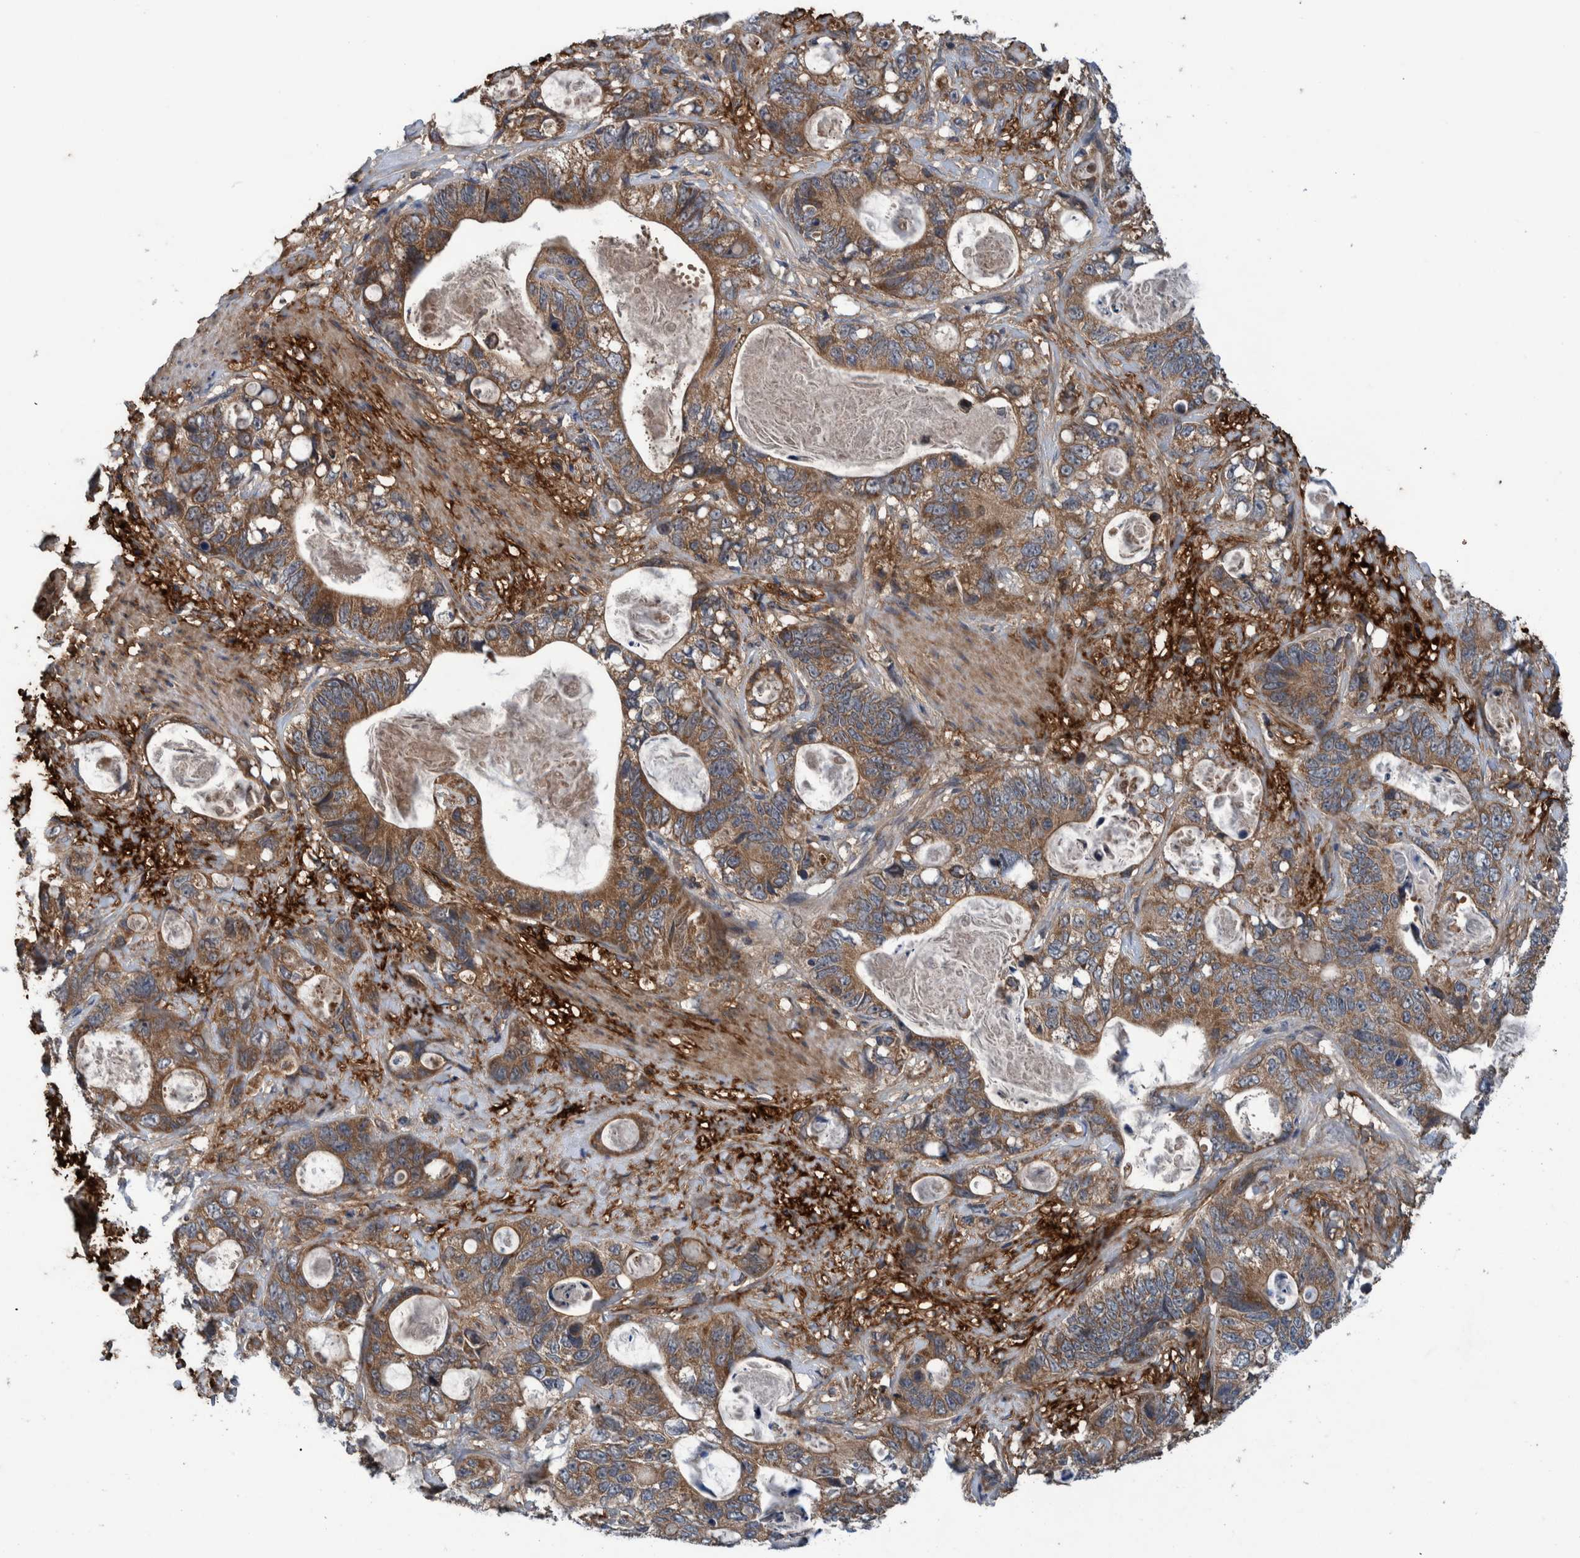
{"staining": {"intensity": "moderate", "quantity": ">75%", "location": "cytoplasmic/membranous"}, "tissue": "stomach cancer", "cell_type": "Tumor cells", "image_type": "cancer", "snomed": [{"axis": "morphology", "description": "Normal tissue, NOS"}, {"axis": "morphology", "description": "Adenocarcinoma, NOS"}, {"axis": "topography", "description": "Stomach"}], "caption": "Brown immunohistochemical staining in stomach cancer exhibits moderate cytoplasmic/membranous positivity in about >75% of tumor cells.", "gene": "ITIH3", "patient": {"sex": "female", "age": 89}}